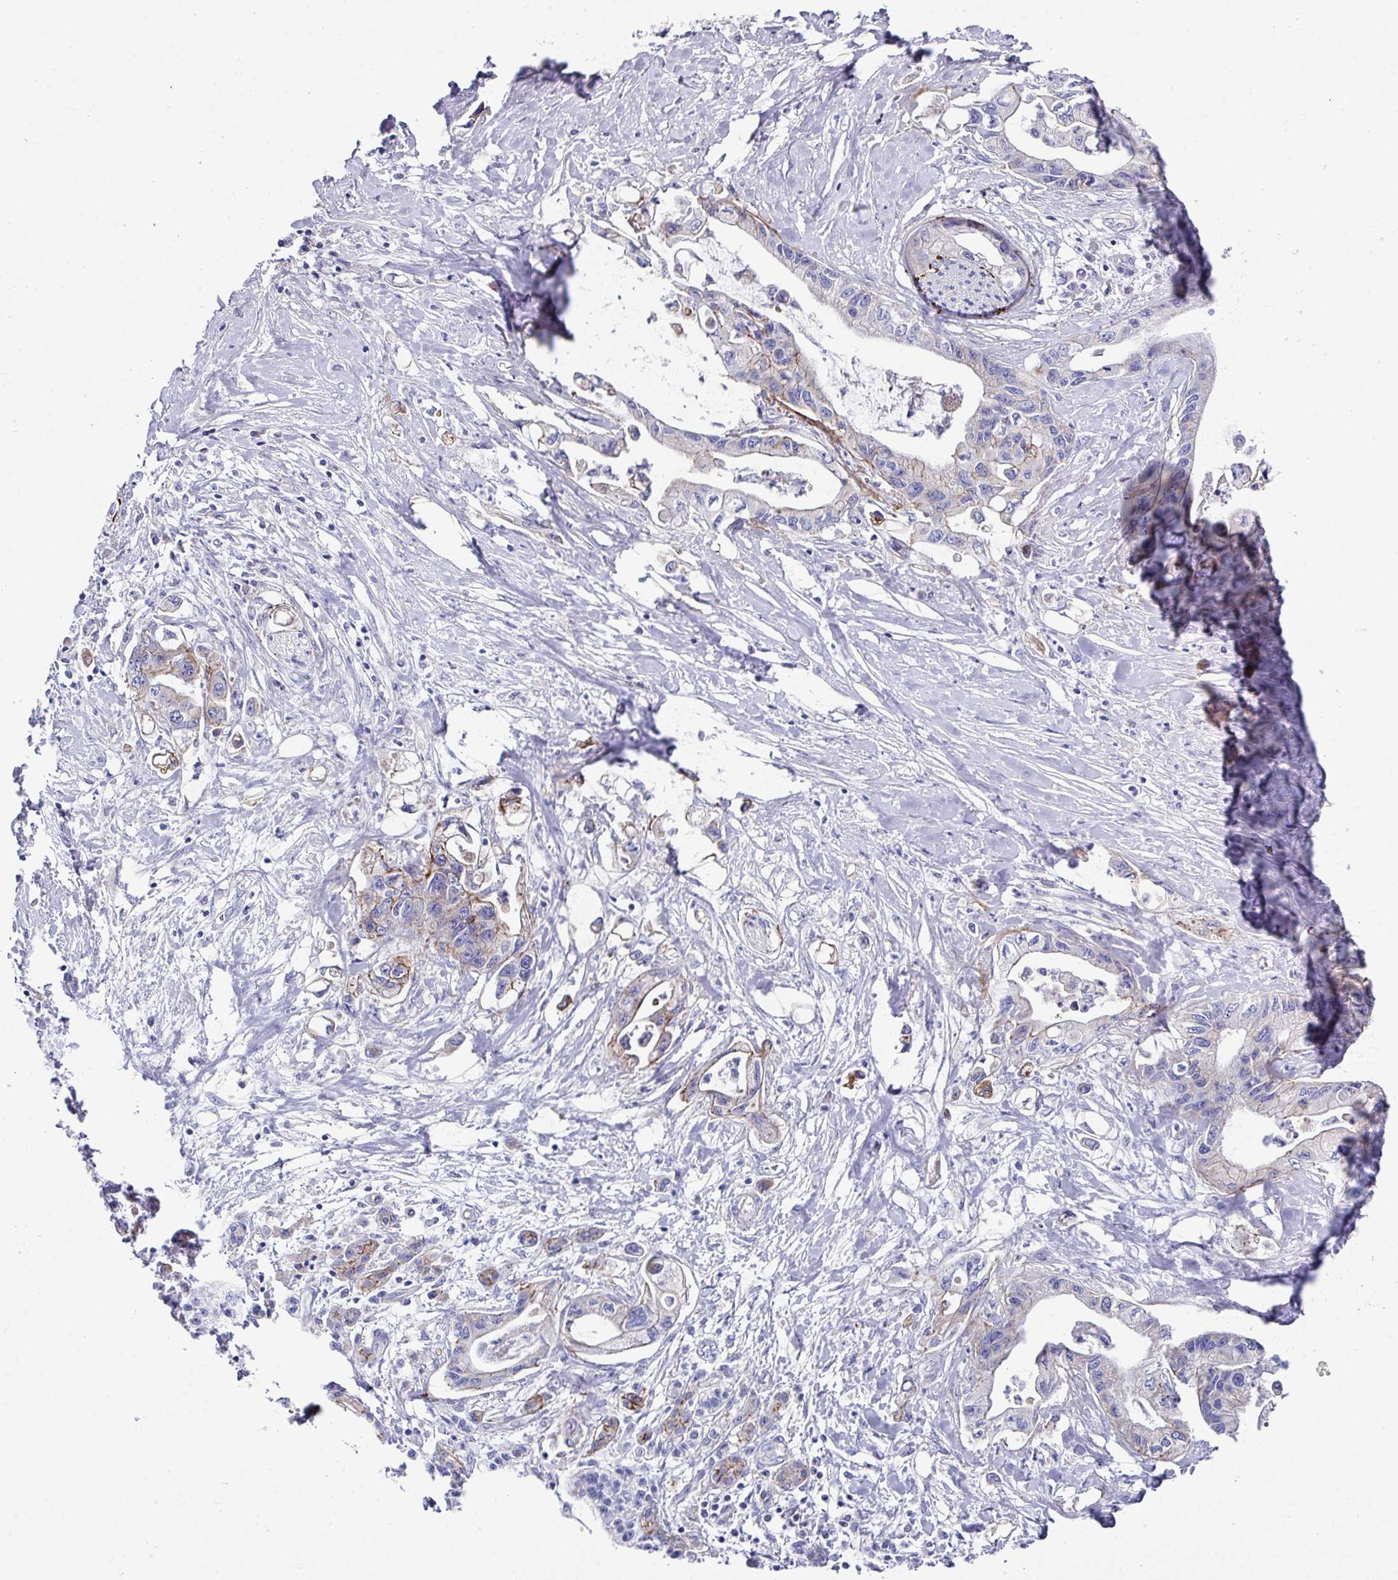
{"staining": {"intensity": "moderate", "quantity": "<25%", "location": "cytoplasmic/membranous"}, "tissue": "pancreatic cancer", "cell_type": "Tumor cells", "image_type": "cancer", "snomed": [{"axis": "morphology", "description": "Adenocarcinoma, NOS"}, {"axis": "topography", "description": "Pancreas"}], "caption": "Protein expression analysis of human pancreatic cancer reveals moderate cytoplasmic/membranous expression in approximately <25% of tumor cells. Using DAB (brown) and hematoxylin (blue) stains, captured at high magnification using brightfield microscopy.", "gene": "CLDN1", "patient": {"sex": "male", "age": 61}}